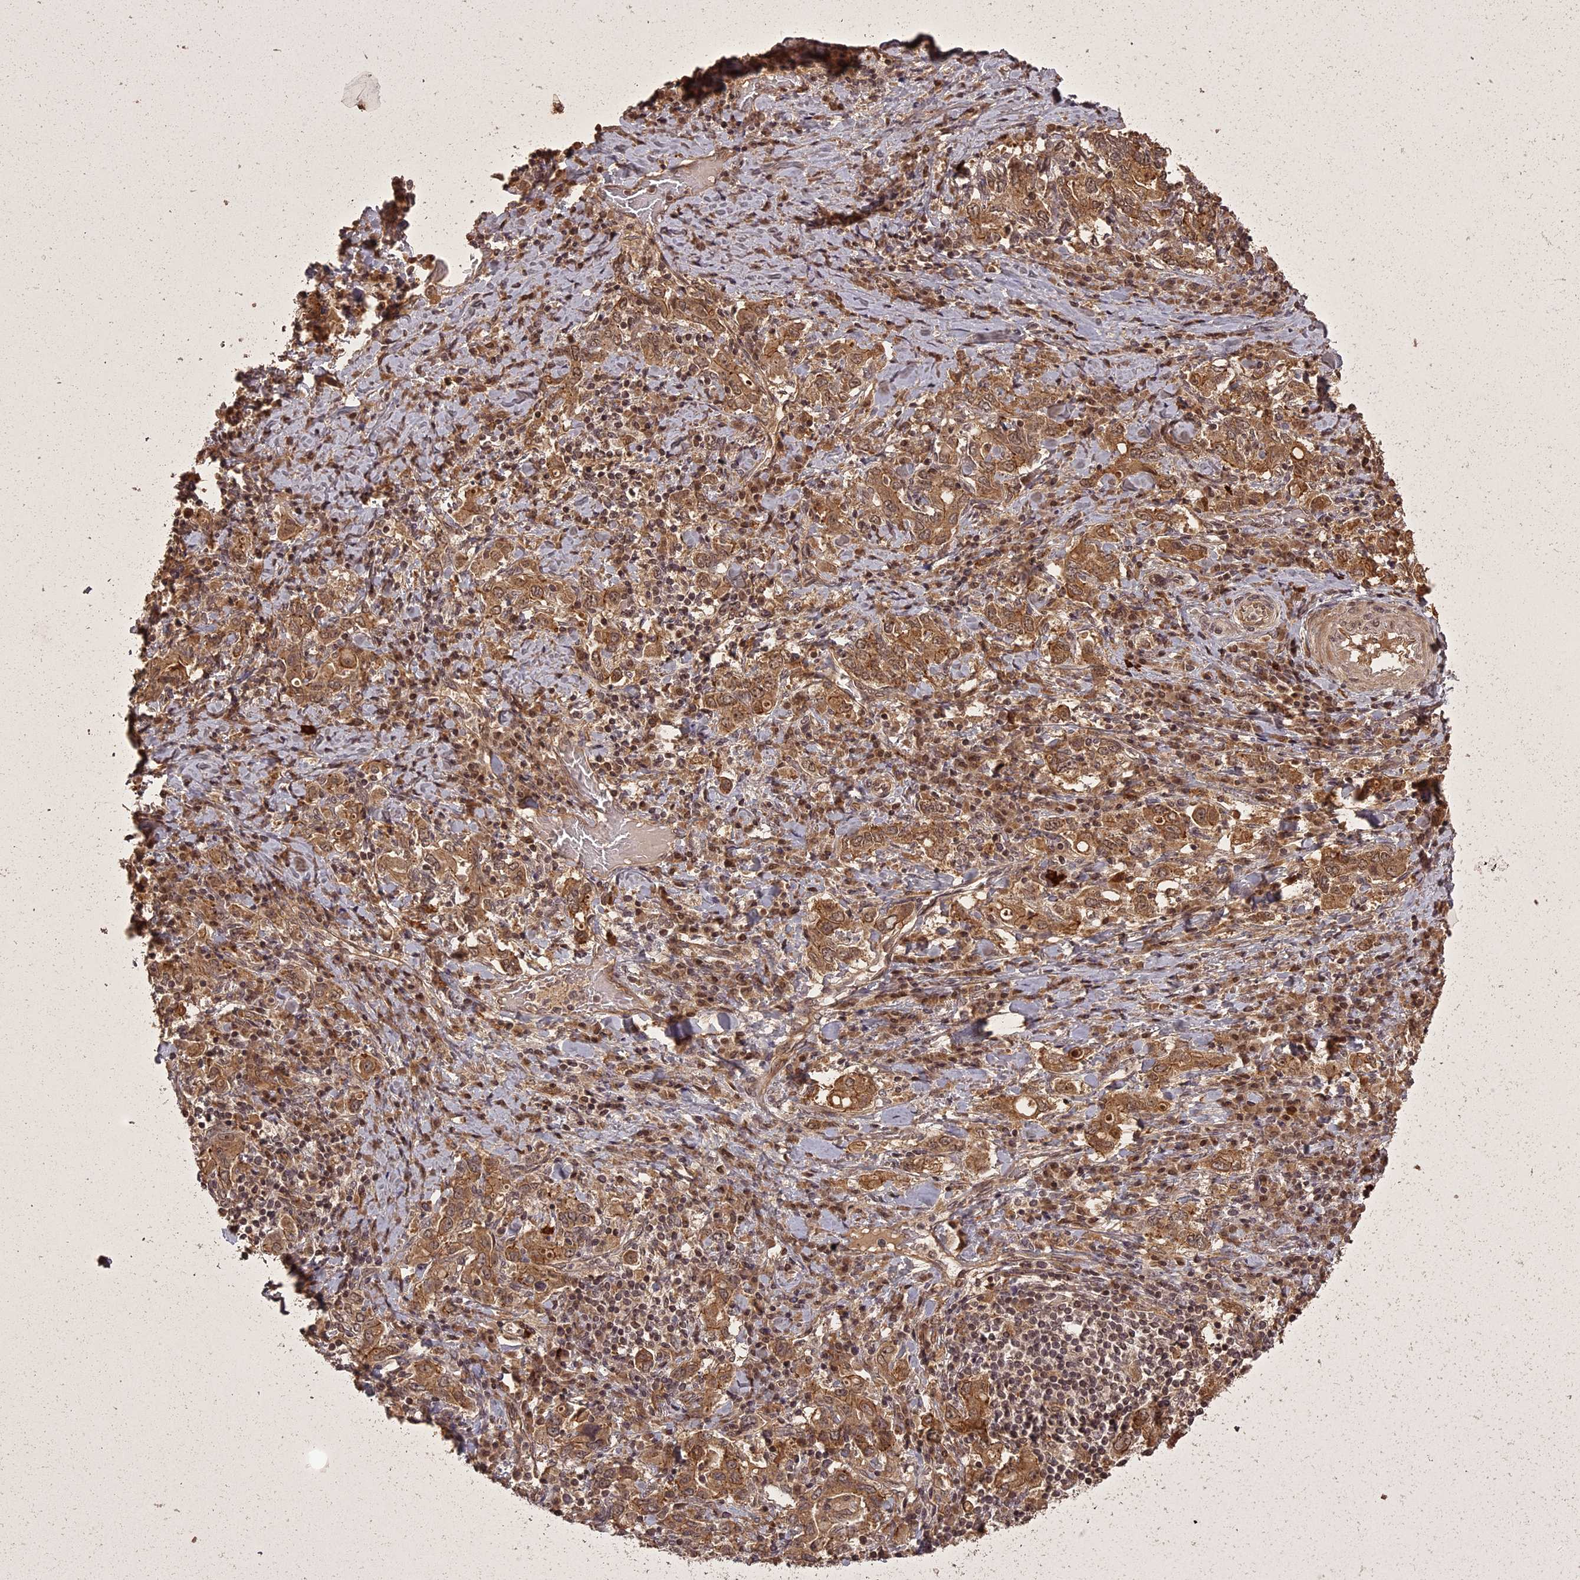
{"staining": {"intensity": "moderate", "quantity": ">75%", "location": "cytoplasmic/membranous,nuclear"}, "tissue": "stomach cancer", "cell_type": "Tumor cells", "image_type": "cancer", "snomed": [{"axis": "morphology", "description": "Adenocarcinoma, NOS"}, {"axis": "topography", "description": "Stomach, upper"}, {"axis": "topography", "description": "Stomach"}], "caption": "Adenocarcinoma (stomach) tissue demonstrates moderate cytoplasmic/membranous and nuclear positivity in about >75% of tumor cells, visualized by immunohistochemistry.", "gene": "ING5", "patient": {"sex": "male", "age": 62}}